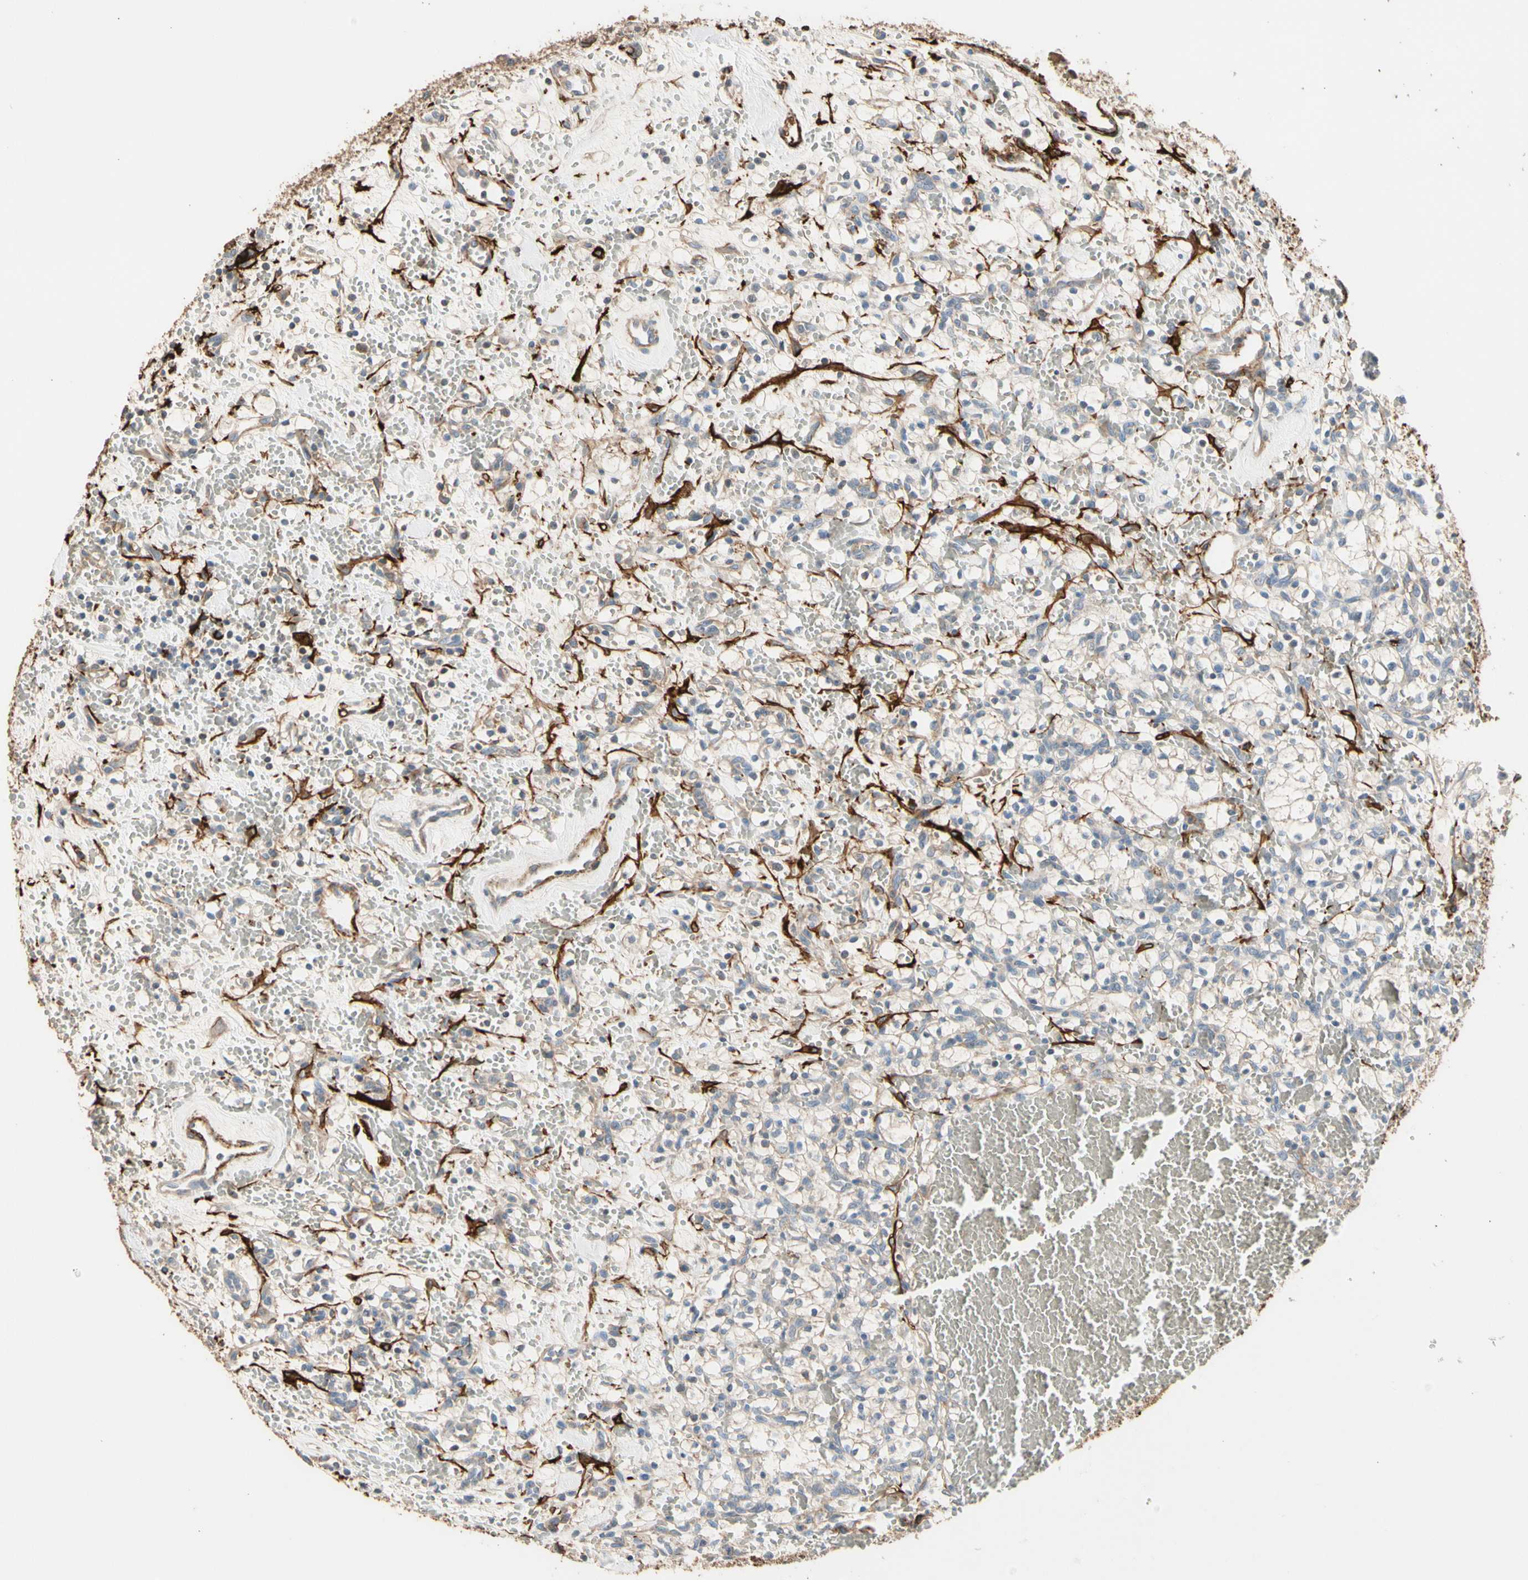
{"staining": {"intensity": "weak", "quantity": "<25%", "location": "cytoplasmic/membranous"}, "tissue": "renal cancer", "cell_type": "Tumor cells", "image_type": "cancer", "snomed": [{"axis": "morphology", "description": "Adenocarcinoma, NOS"}, {"axis": "topography", "description": "Kidney"}], "caption": "Tumor cells show no significant staining in renal cancer. The staining is performed using DAB (3,3'-diaminobenzidine) brown chromogen with nuclei counter-stained in using hematoxylin.", "gene": "SUSD2", "patient": {"sex": "female", "age": 60}}